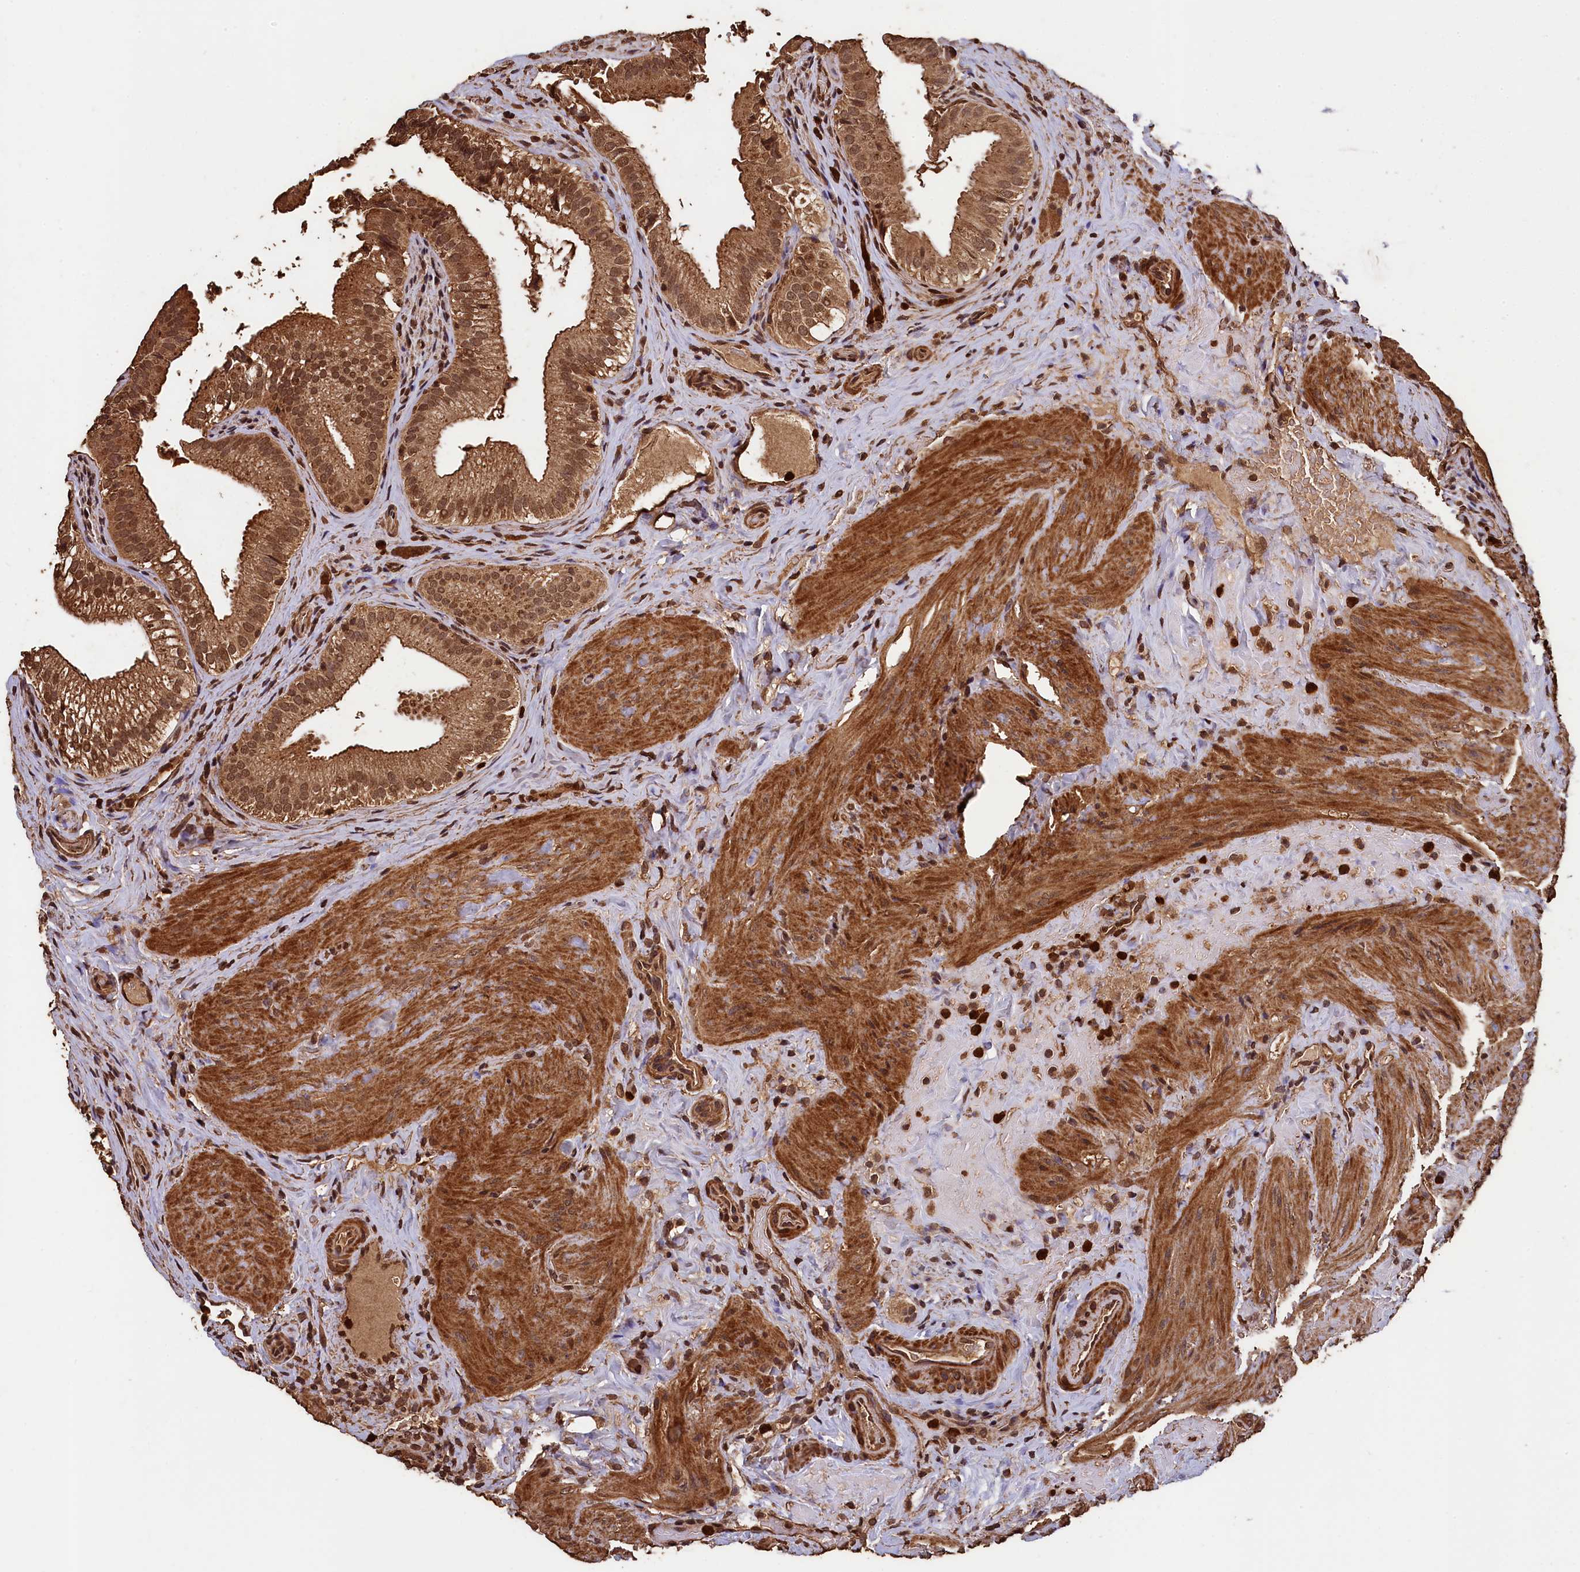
{"staining": {"intensity": "moderate", "quantity": ">75%", "location": "cytoplasmic/membranous,nuclear"}, "tissue": "gallbladder", "cell_type": "Glandular cells", "image_type": "normal", "snomed": [{"axis": "morphology", "description": "Normal tissue, NOS"}, {"axis": "topography", "description": "Gallbladder"}], "caption": "Immunohistochemical staining of normal gallbladder demonstrates medium levels of moderate cytoplasmic/membranous,nuclear positivity in approximately >75% of glandular cells. (brown staining indicates protein expression, while blue staining denotes nuclei).", "gene": "CEP57L1", "patient": {"sex": "female", "age": 30}}